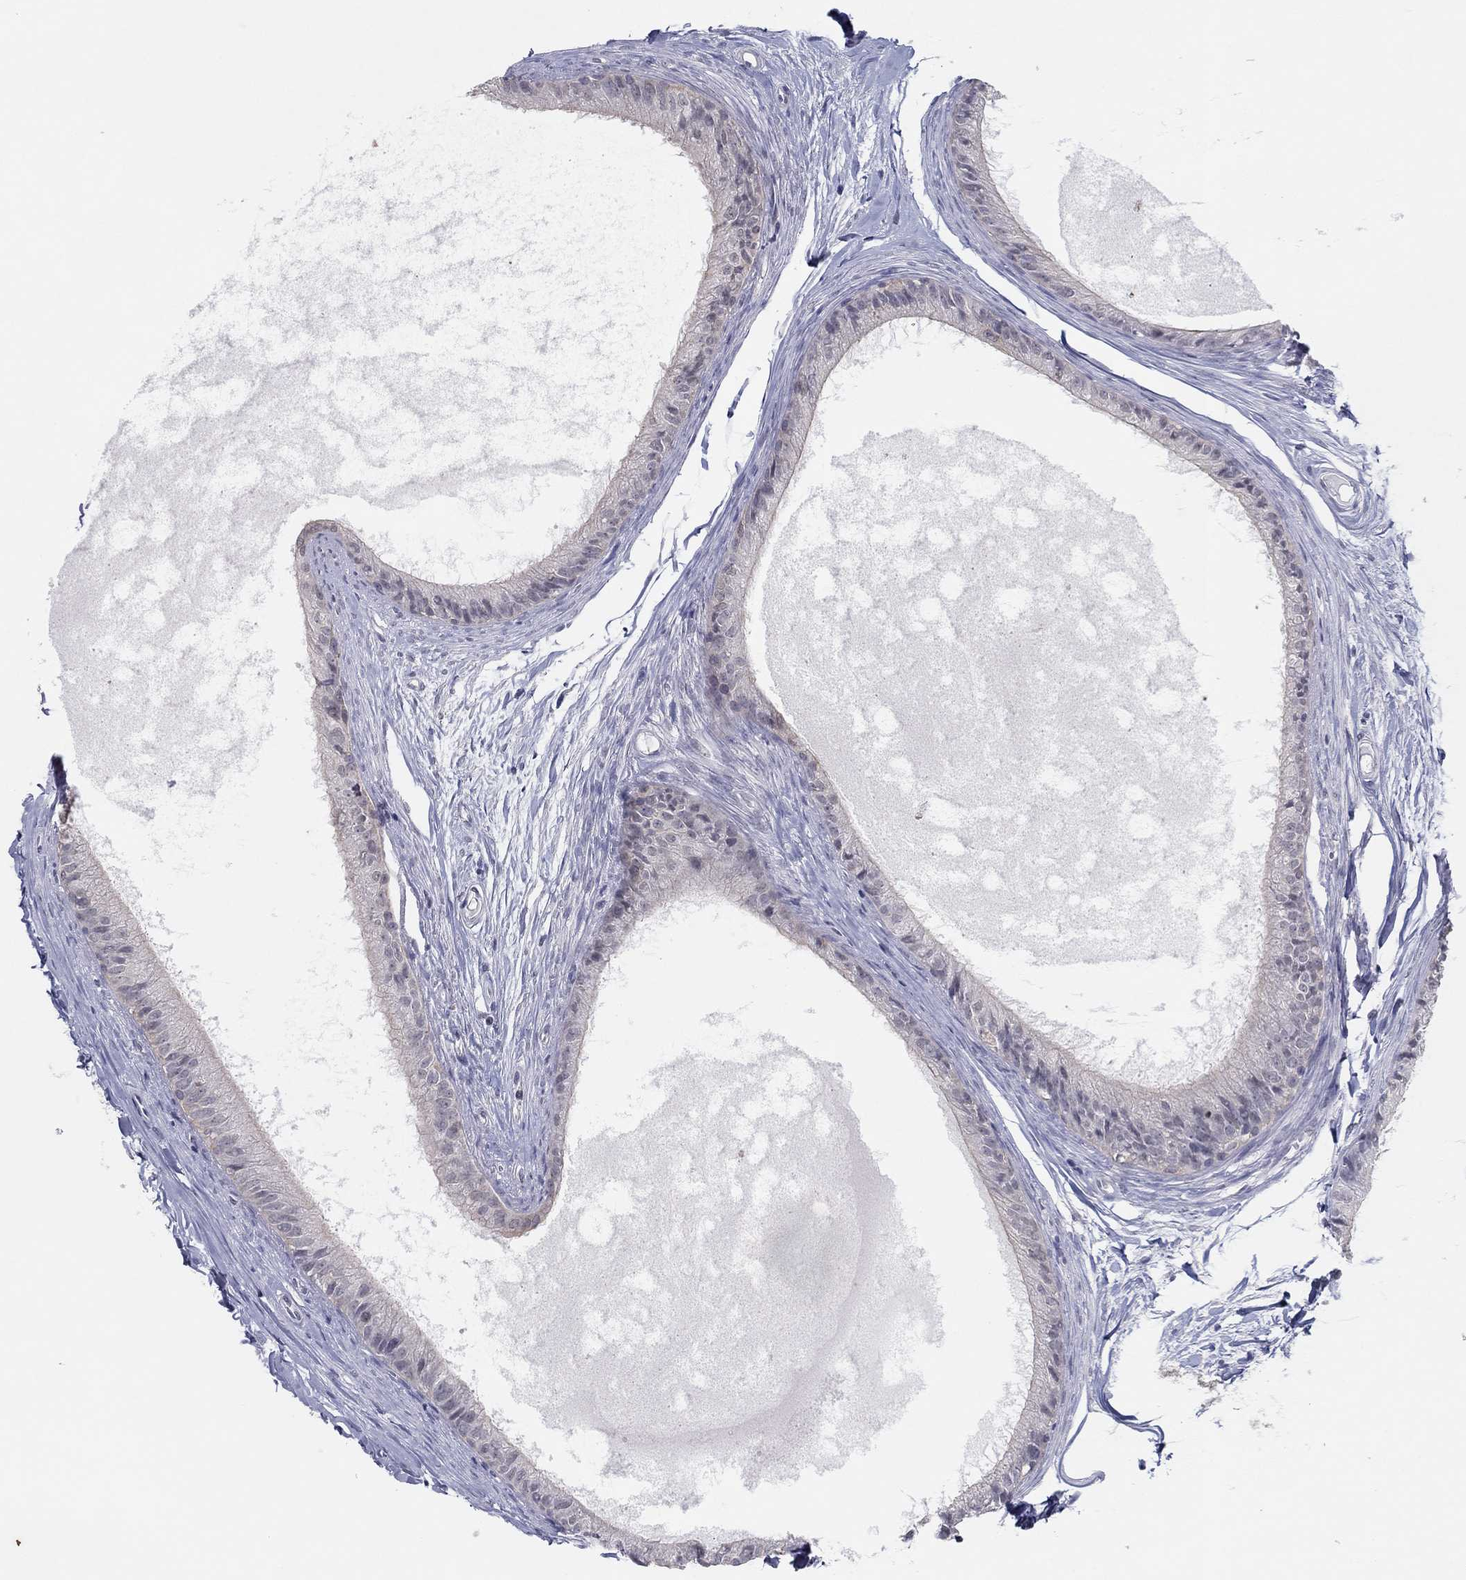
{"staining": {"intensity": "moderate", "quantity": "<25%", "location": "cytoplasmic/membranous"}, "tissue": "epididymis", "cell_type": "Glandular cells", "image_type": "normal", "snomed": [{"axis": "morphology", "description": "Normal tissue, NOS"}, {"axis": "topography", "description": "Epididymis"}], "caption": "Protein analysis of normal epididymis demonstrates moderate cytoplasmic/membranous expression in approximately <25% of glandular cells.", "gene": "SLC22A2", "patient": {"sex": "male", "age": 51}}